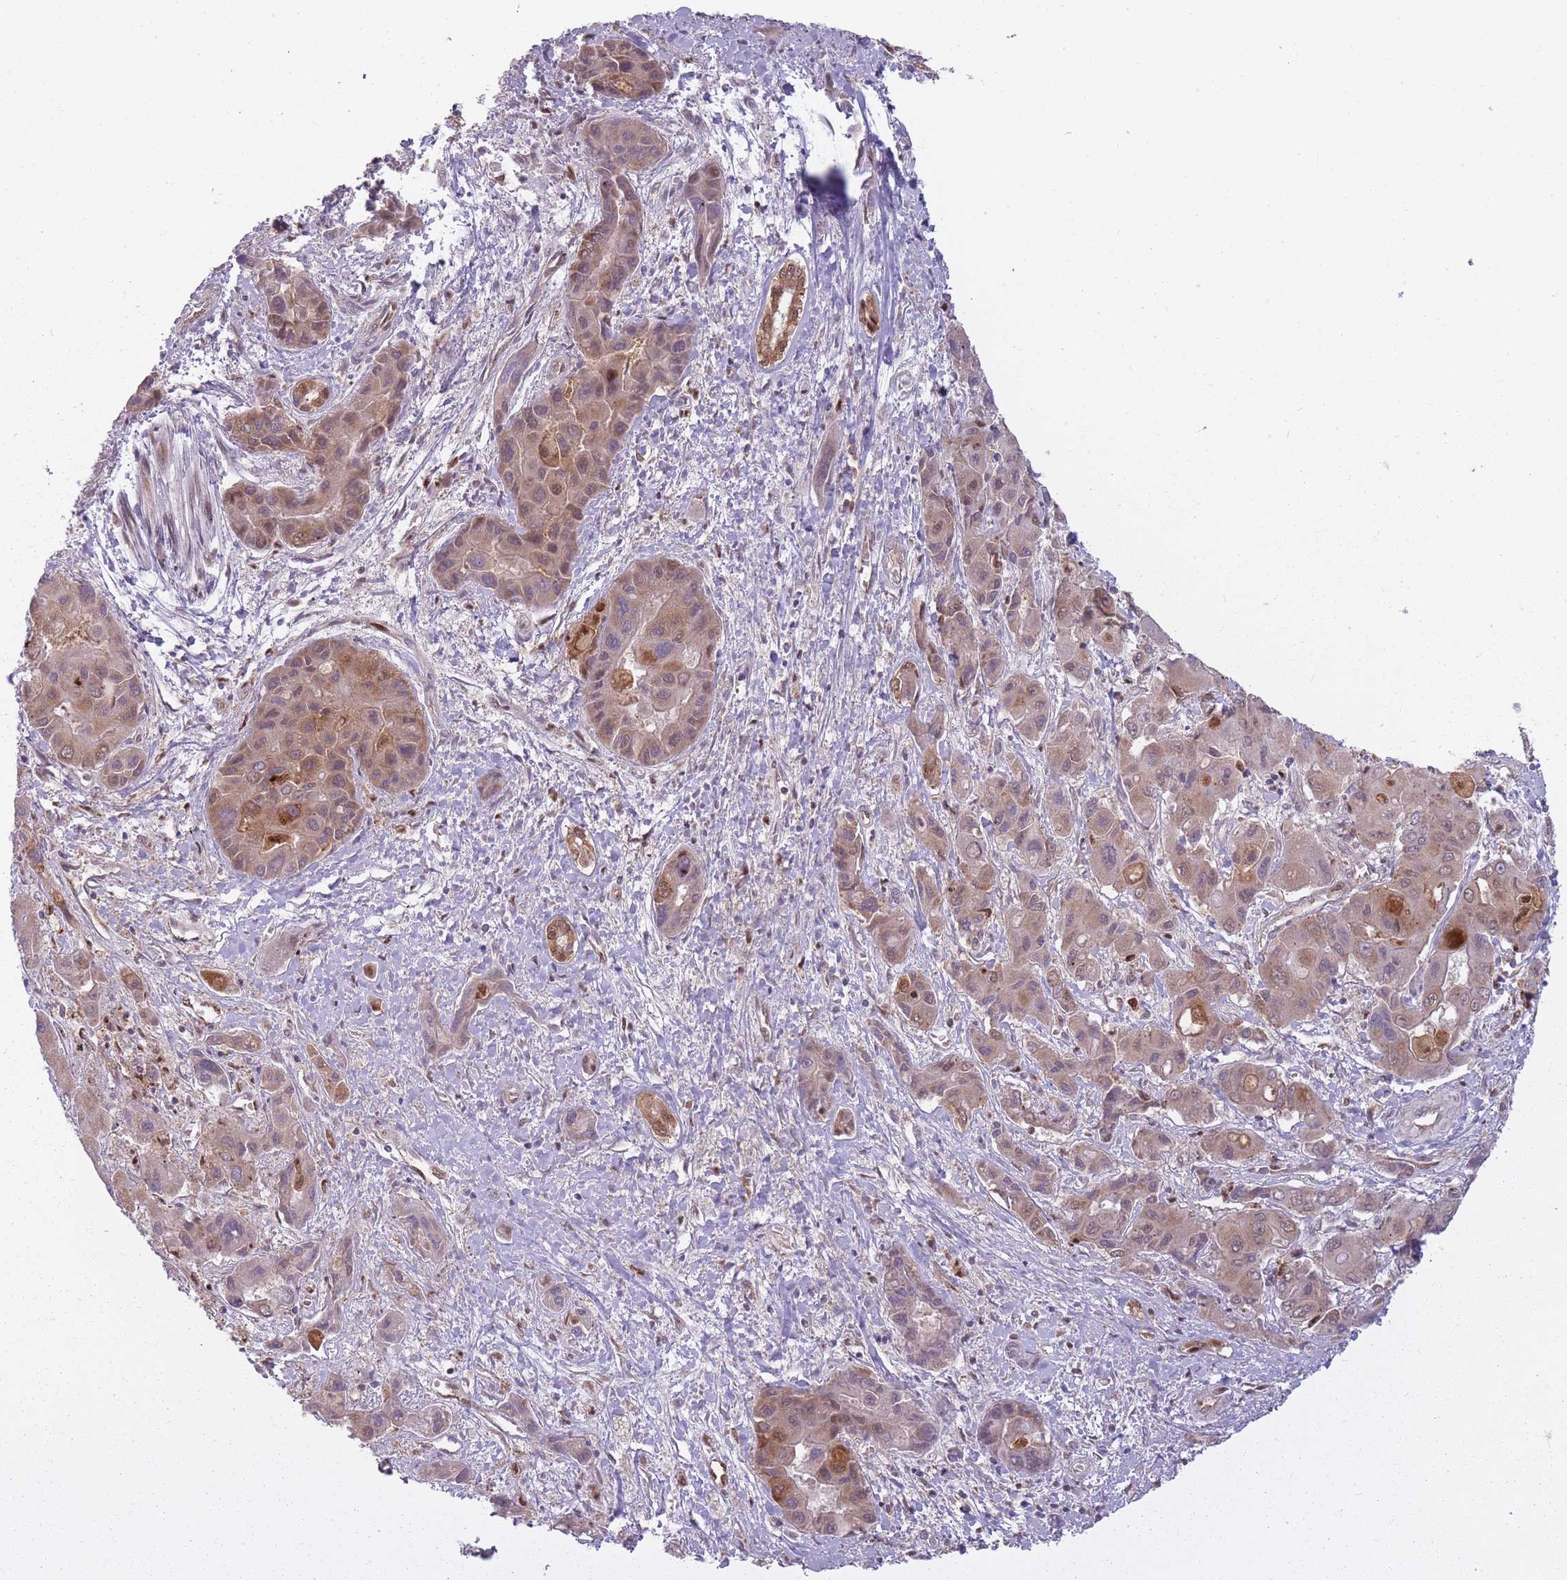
{"staining": {"intensity": "weak", "quantity": ">75%", "location": "cytoplasmic/membranous"}, "tissue": "liver cancer", "cell_type": "Tumor cells", "image_type": "cancer", "snomed": [{"axis": "morphology", "description": "Cholangiocarcinoma"}, {"axis": "topography", "description": "Liver"}], "caption": "A high-resolution micrograph shows immunohistochemistry staining of liver cancer, which shows weak cytoplasmic/membranous expression in about >75% of tumor cells.", "gene": "LGALS9", "patient": {"sex": "male", "age": 67}}